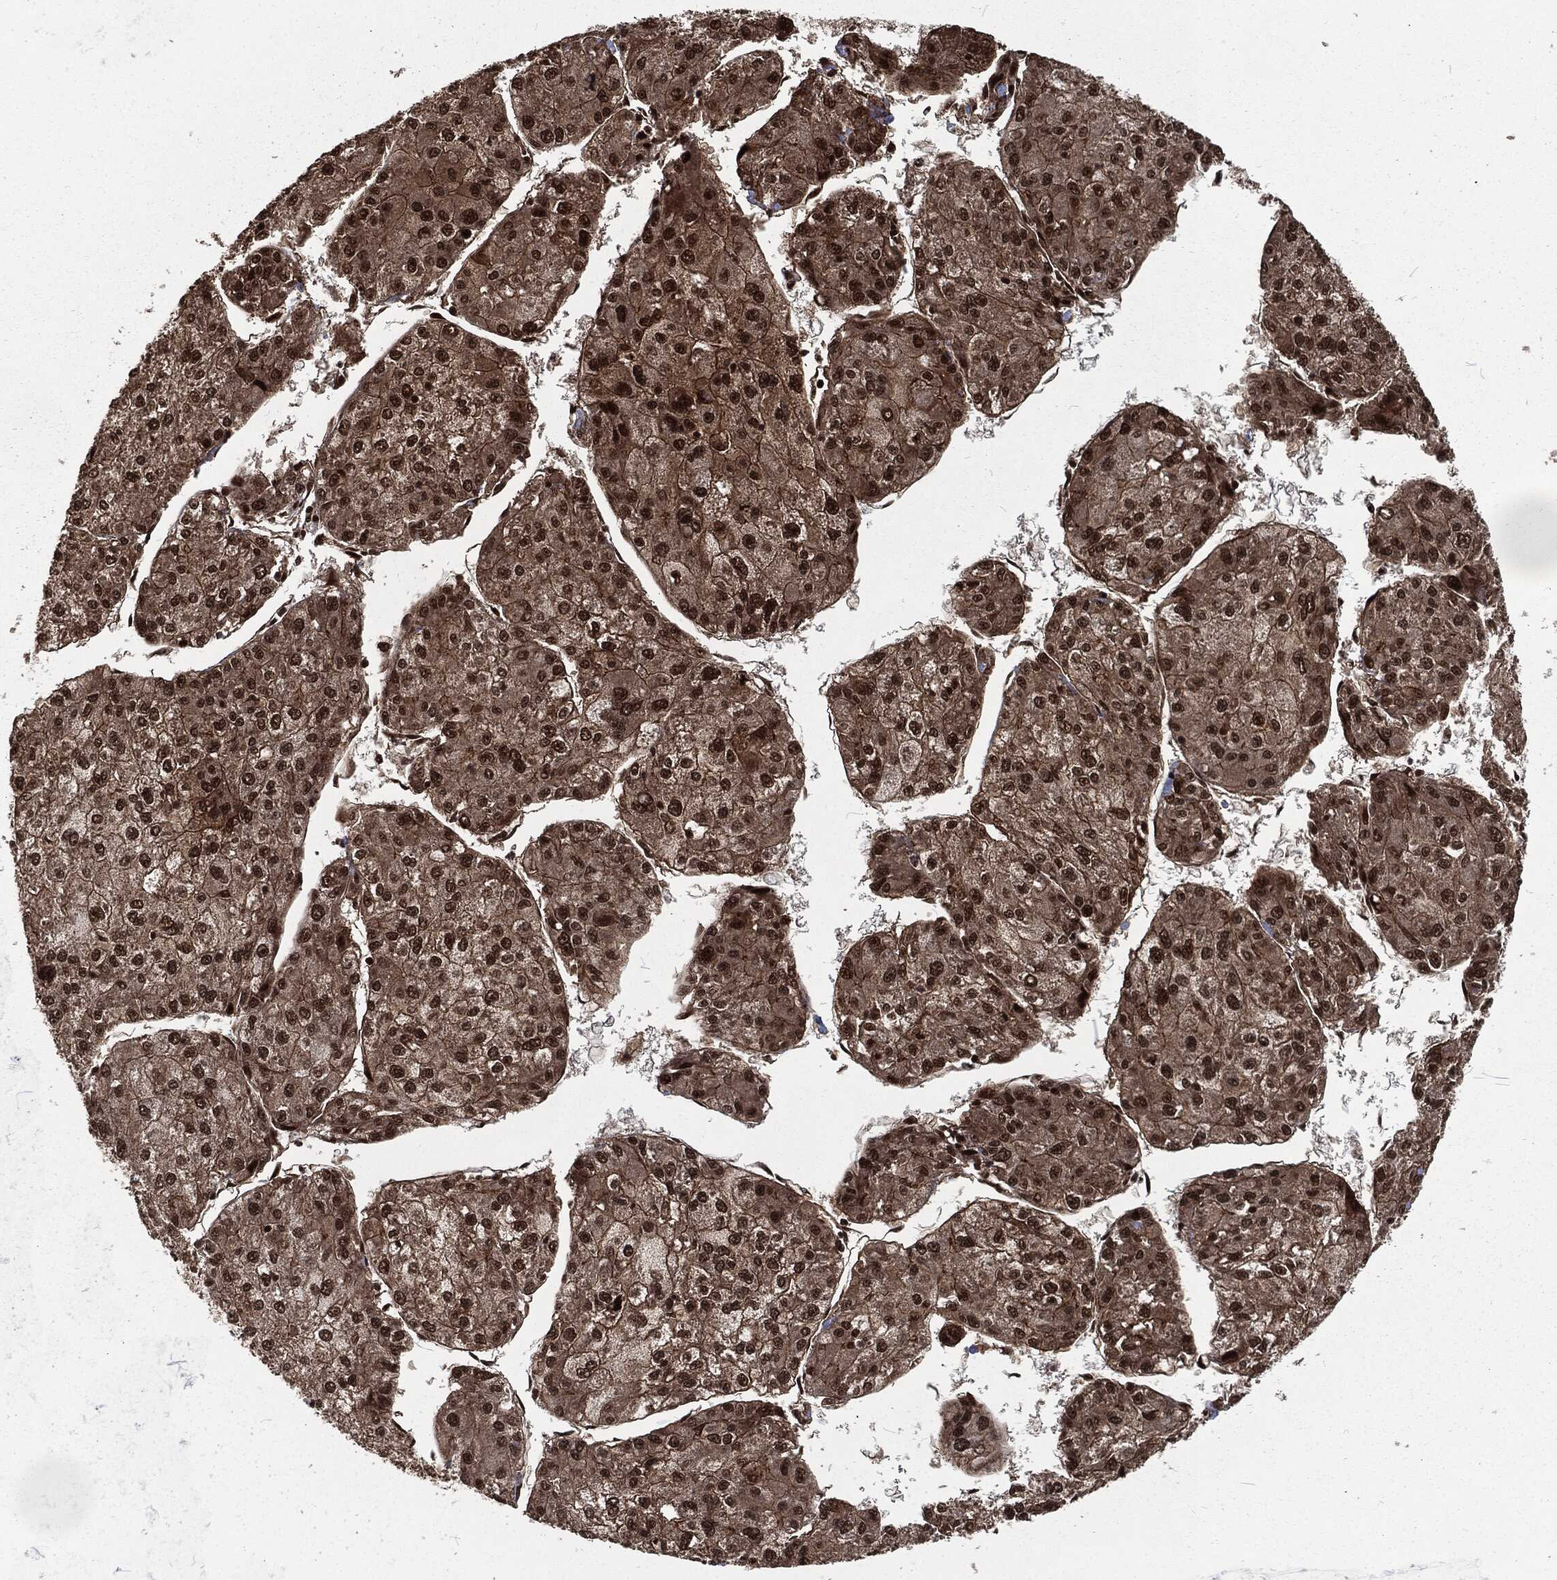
{"staining": {"intensity": "strong", "quantity": ">75%", "location": "nuclear"}, "tissue": "liver cancer", "cell_type": "Tumor cells", "image_type": "cancer", "snomed": [{"axis": "morphology", "description": "Carcinoma, Hepatocellular, NOS"}, {"axis": "topography", "description": "Liver"}], "caption": "Hepatocellular carcinoma (liver) stained with immunohistochemistry (IHC) reveals strong nuclear positivity in about >75% of tumor cells. (DAB IHC with brightfield microscopy, high magnification).", "gene": "NGRN", "patient": {"sex": "male", "age": 43}}